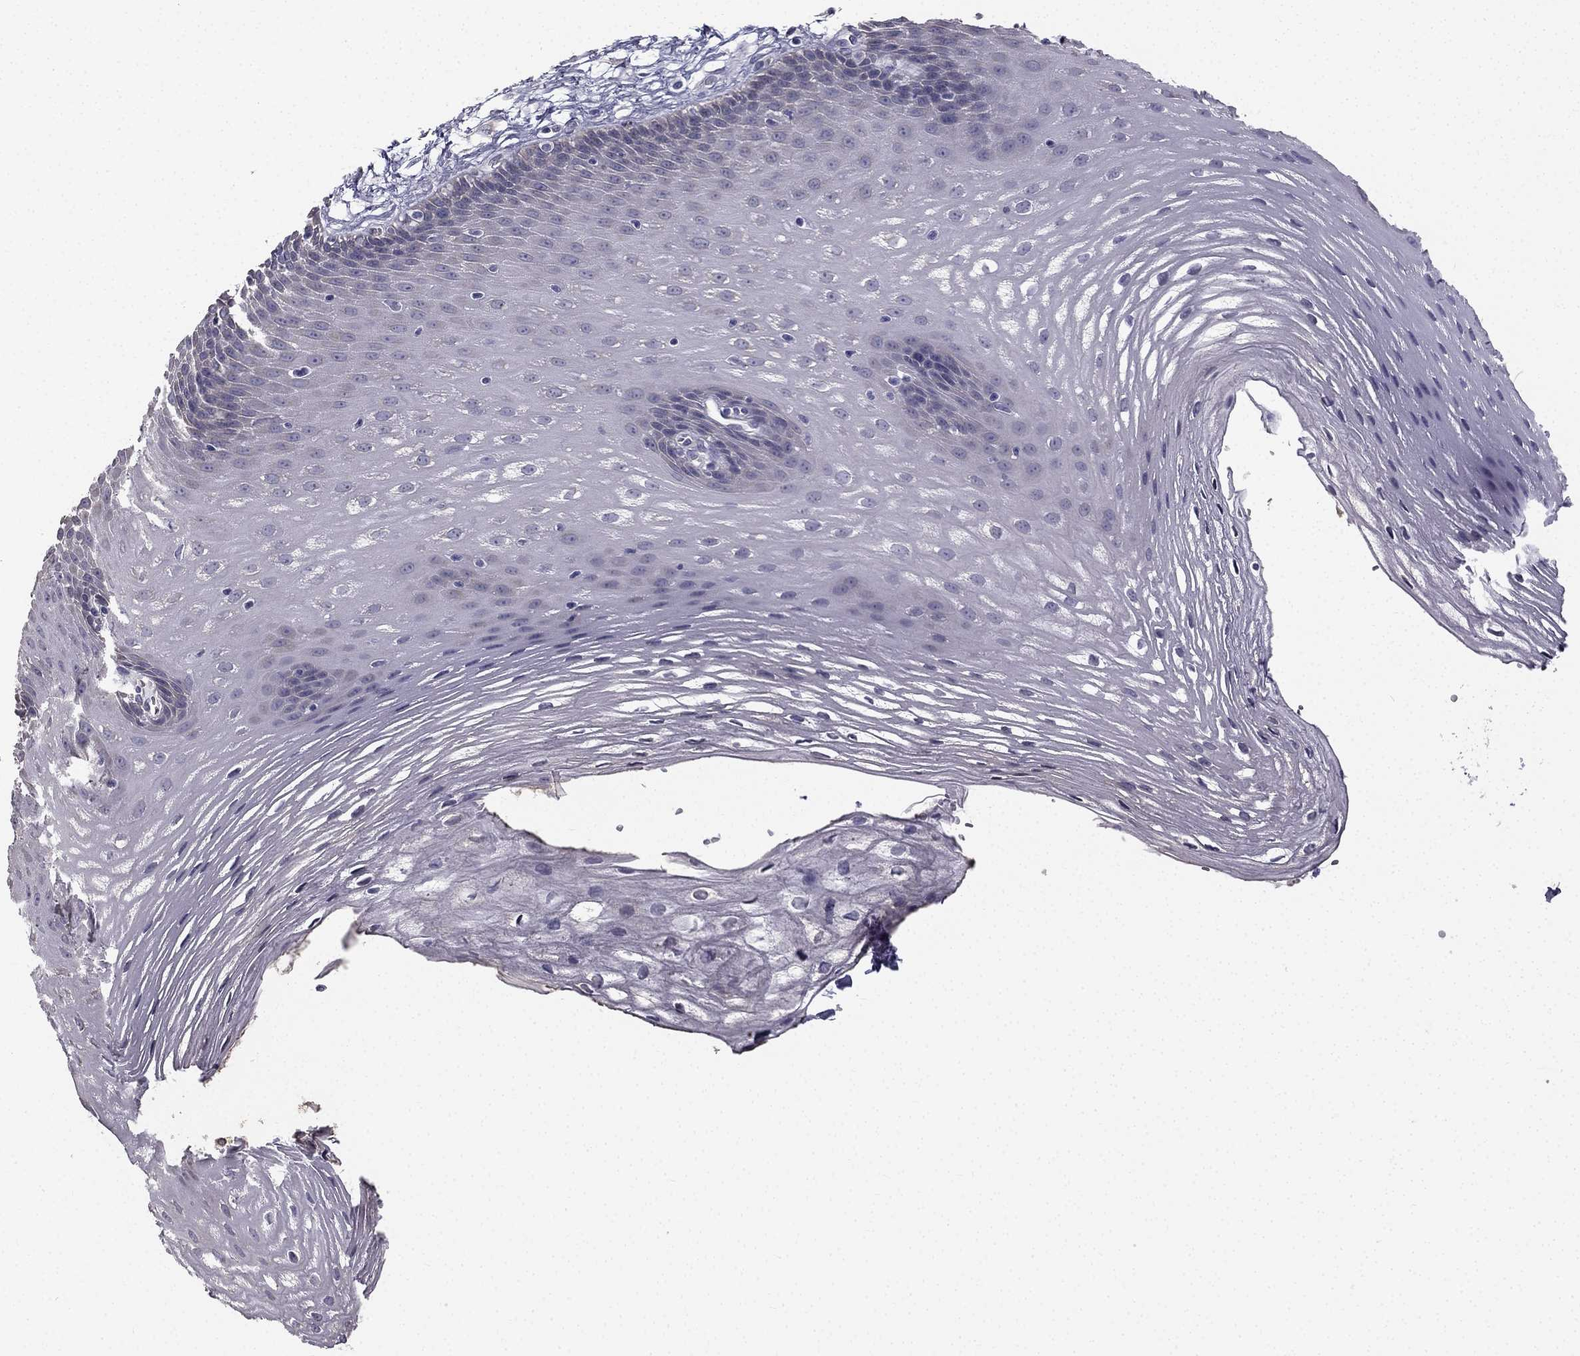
{"staining": {"intensity": "negative", "quantity": "none", "location": "none"}, "tissue": "esophagus", "cell_type": "Squamous epithelial cells", "image_type": "normal", "snomed": [{"axis": "morphology", "description": "Normal tissue, NOS"}, {"axis": "topography", "description": "Esophagus"}], "caption": "Esophagus stained for a protein using IHC displays no expression squamous epithelial cells.", "gene": "CCDC40", "patient": {"sex": "male", "age": 72}}